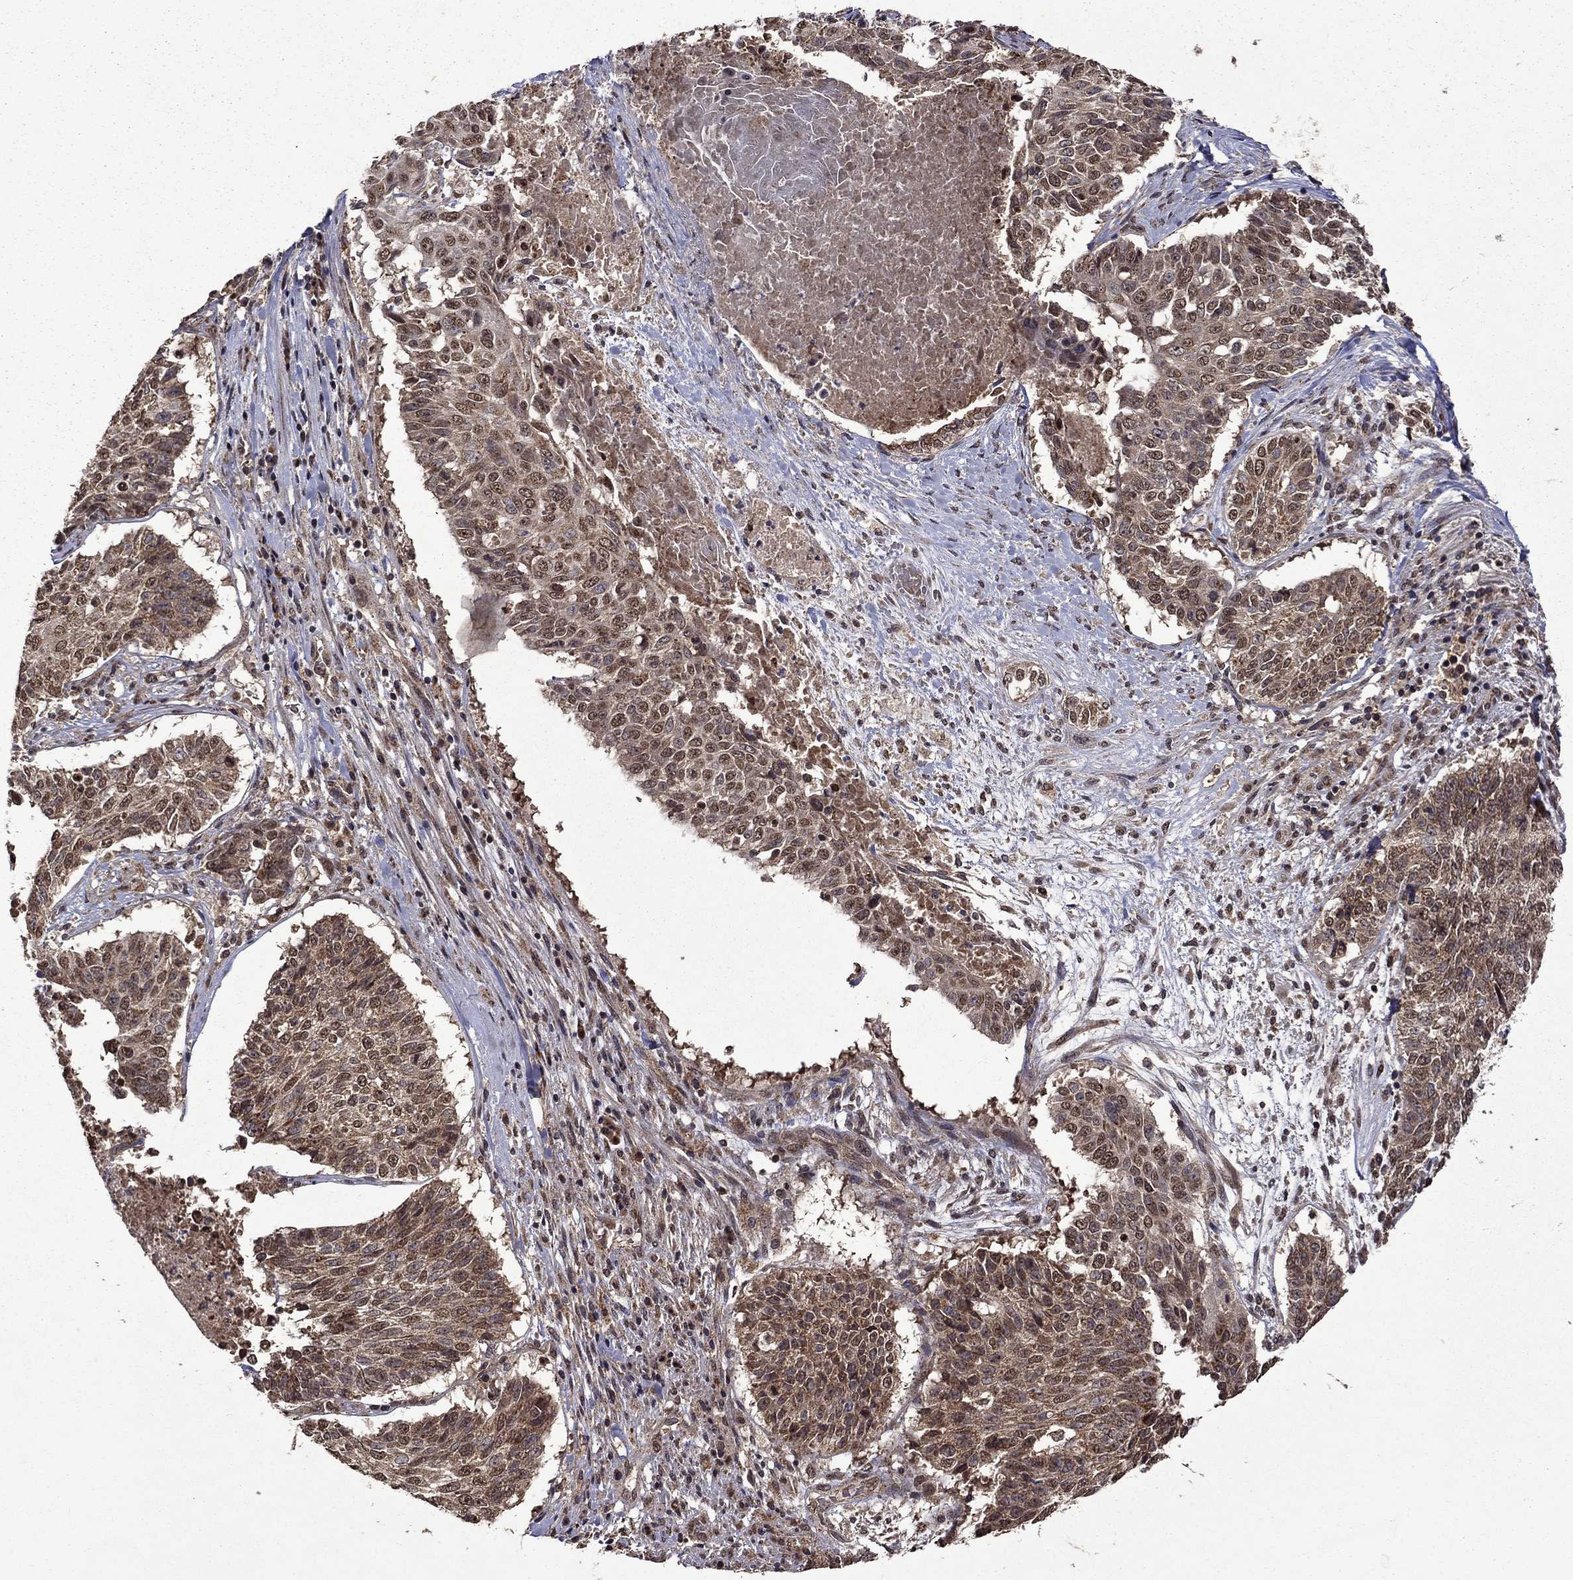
{"staining": {"intensity": "moderate", "quantity": ">75%", "location": "cytoplasmic/membranous,nuclear"}, "tissue": "lung cancer", "cell_type": "Tumor cells", "image_type": "cancer", "snomed": [{"axis": "morphology", "description": "Squamous cell carcinoma, NOS"}, {"axis": "topography", "description": "Lung"}], "caption": "This photomicrograph demonstrates IHC staining of lung squamous cell carcinoma, with medium moderate cytoplasmic/membranous and nuclear expression in about >75% of tumor cells.", "gene": "ITM2B", "patient": {"sex": "male", "age": 64}}